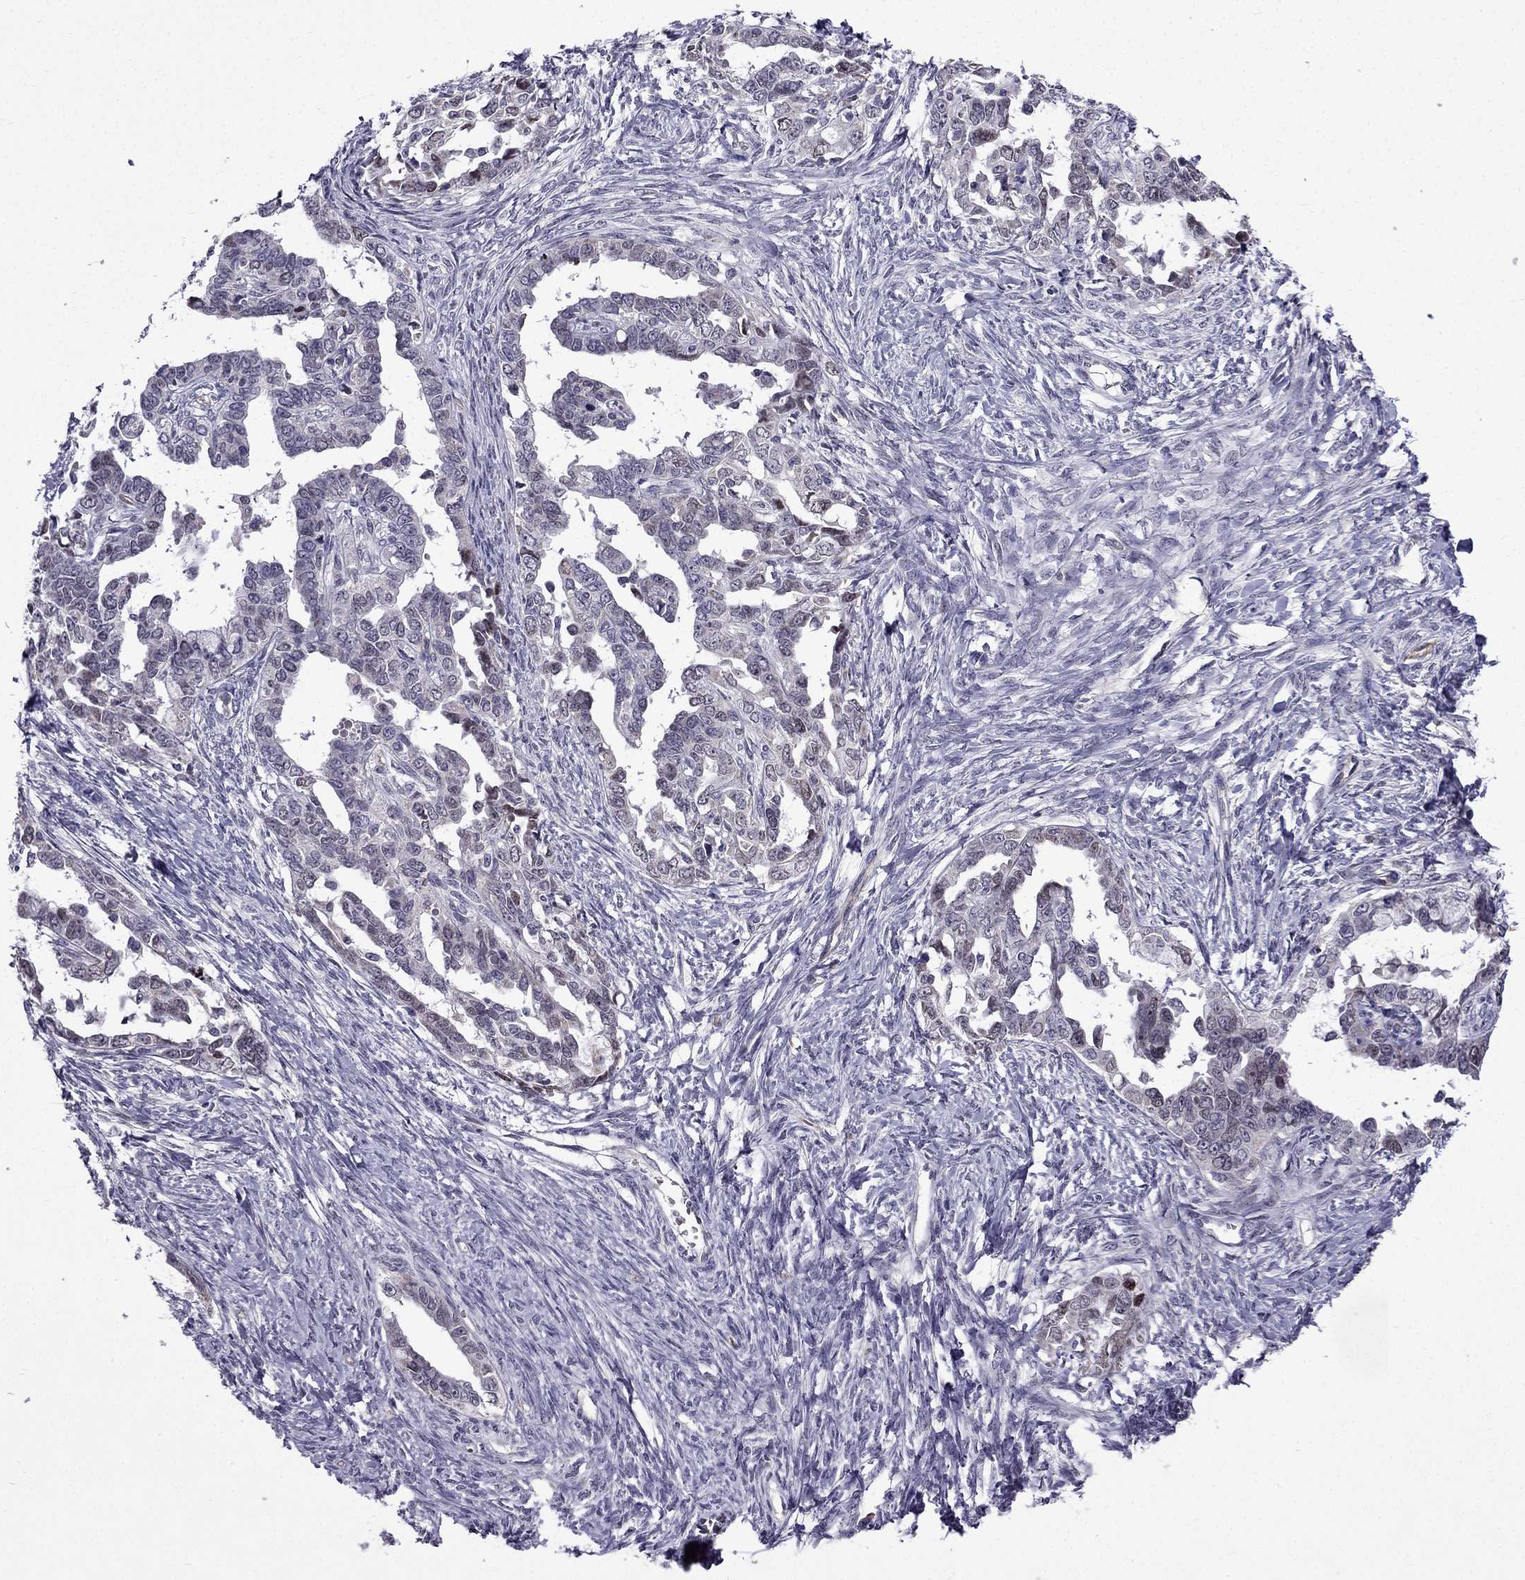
{"staining": {"intensity": "negative", "quantity": "none", "location": "none"}, "tissue": "ovarian cancer", "cell_type": "Tumor cells", "image_type": "cancer", "snomed": [{"axis": "morphology", "description": "Cystadenocarcinoma, serous, NOS"}, {"axis": "topography", "description": "Ovary"}], "caption": "Immunohistochemistry (IHC) photomicrograph of neoplastic tissue: human ovarian cancer (serous cystadenocarcinoma) stained with DAB displays no significant protein expression in tumor cells.", "gene": "SLC6A2", "patient": {"sex": "female", "age": 69}}